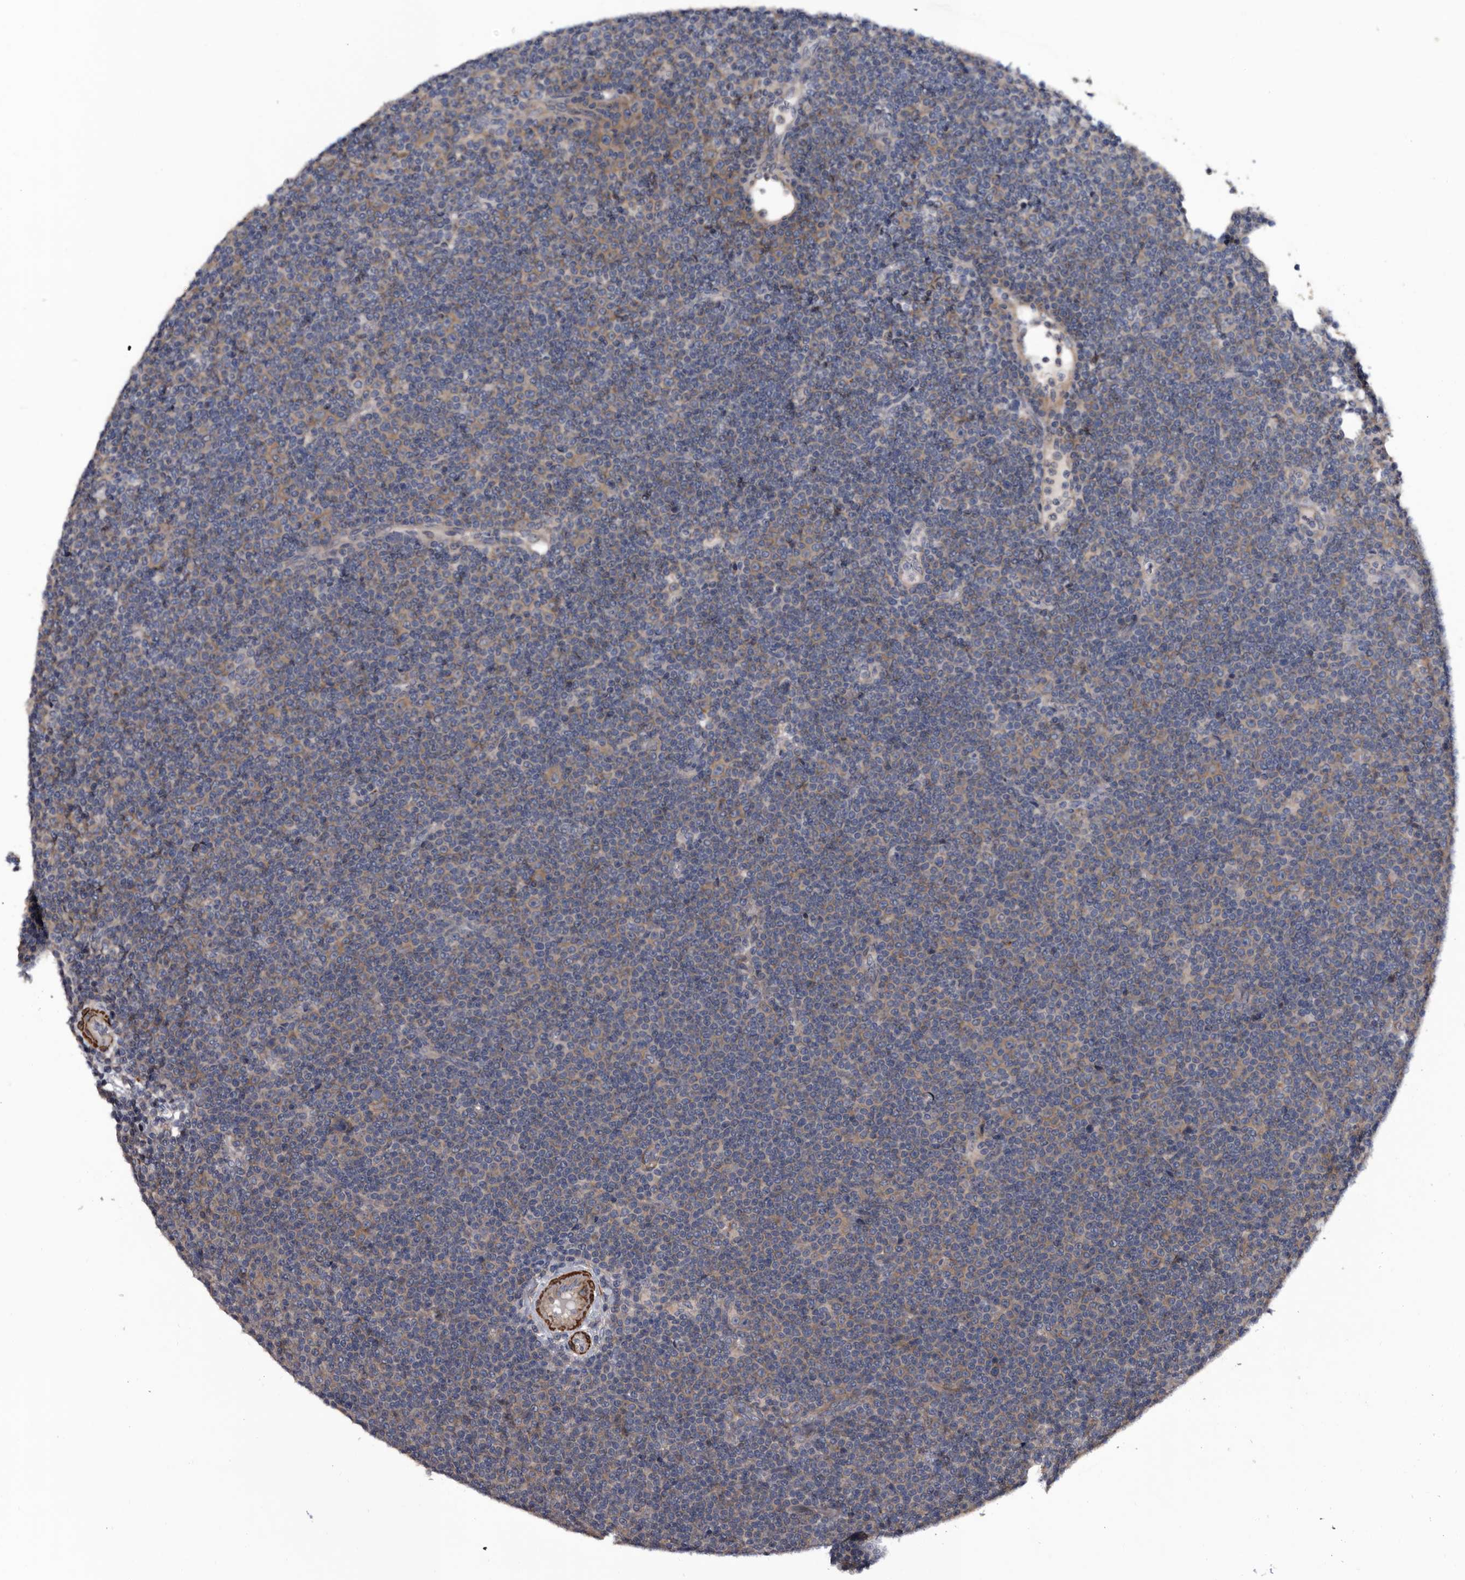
{"staining": {"intensity": "negative", "quantity": "none", "location": "none"}, "tissue": "lymphoma", "cell_type": "Tumor cells", "image_type": "cancer", "snomed": [{"axis": "morphology", "description": "Malignant lymphoma, non-Hodgkin's type, Low grade"}, {"axis": "topography", "description": "Lymph node"}], "caption": "The IHC micrograph has no significant positivity in tumor cells of lymphoma tissue.", "gene": "IARS1", "patient": {"sex": "female", "age": 67}}